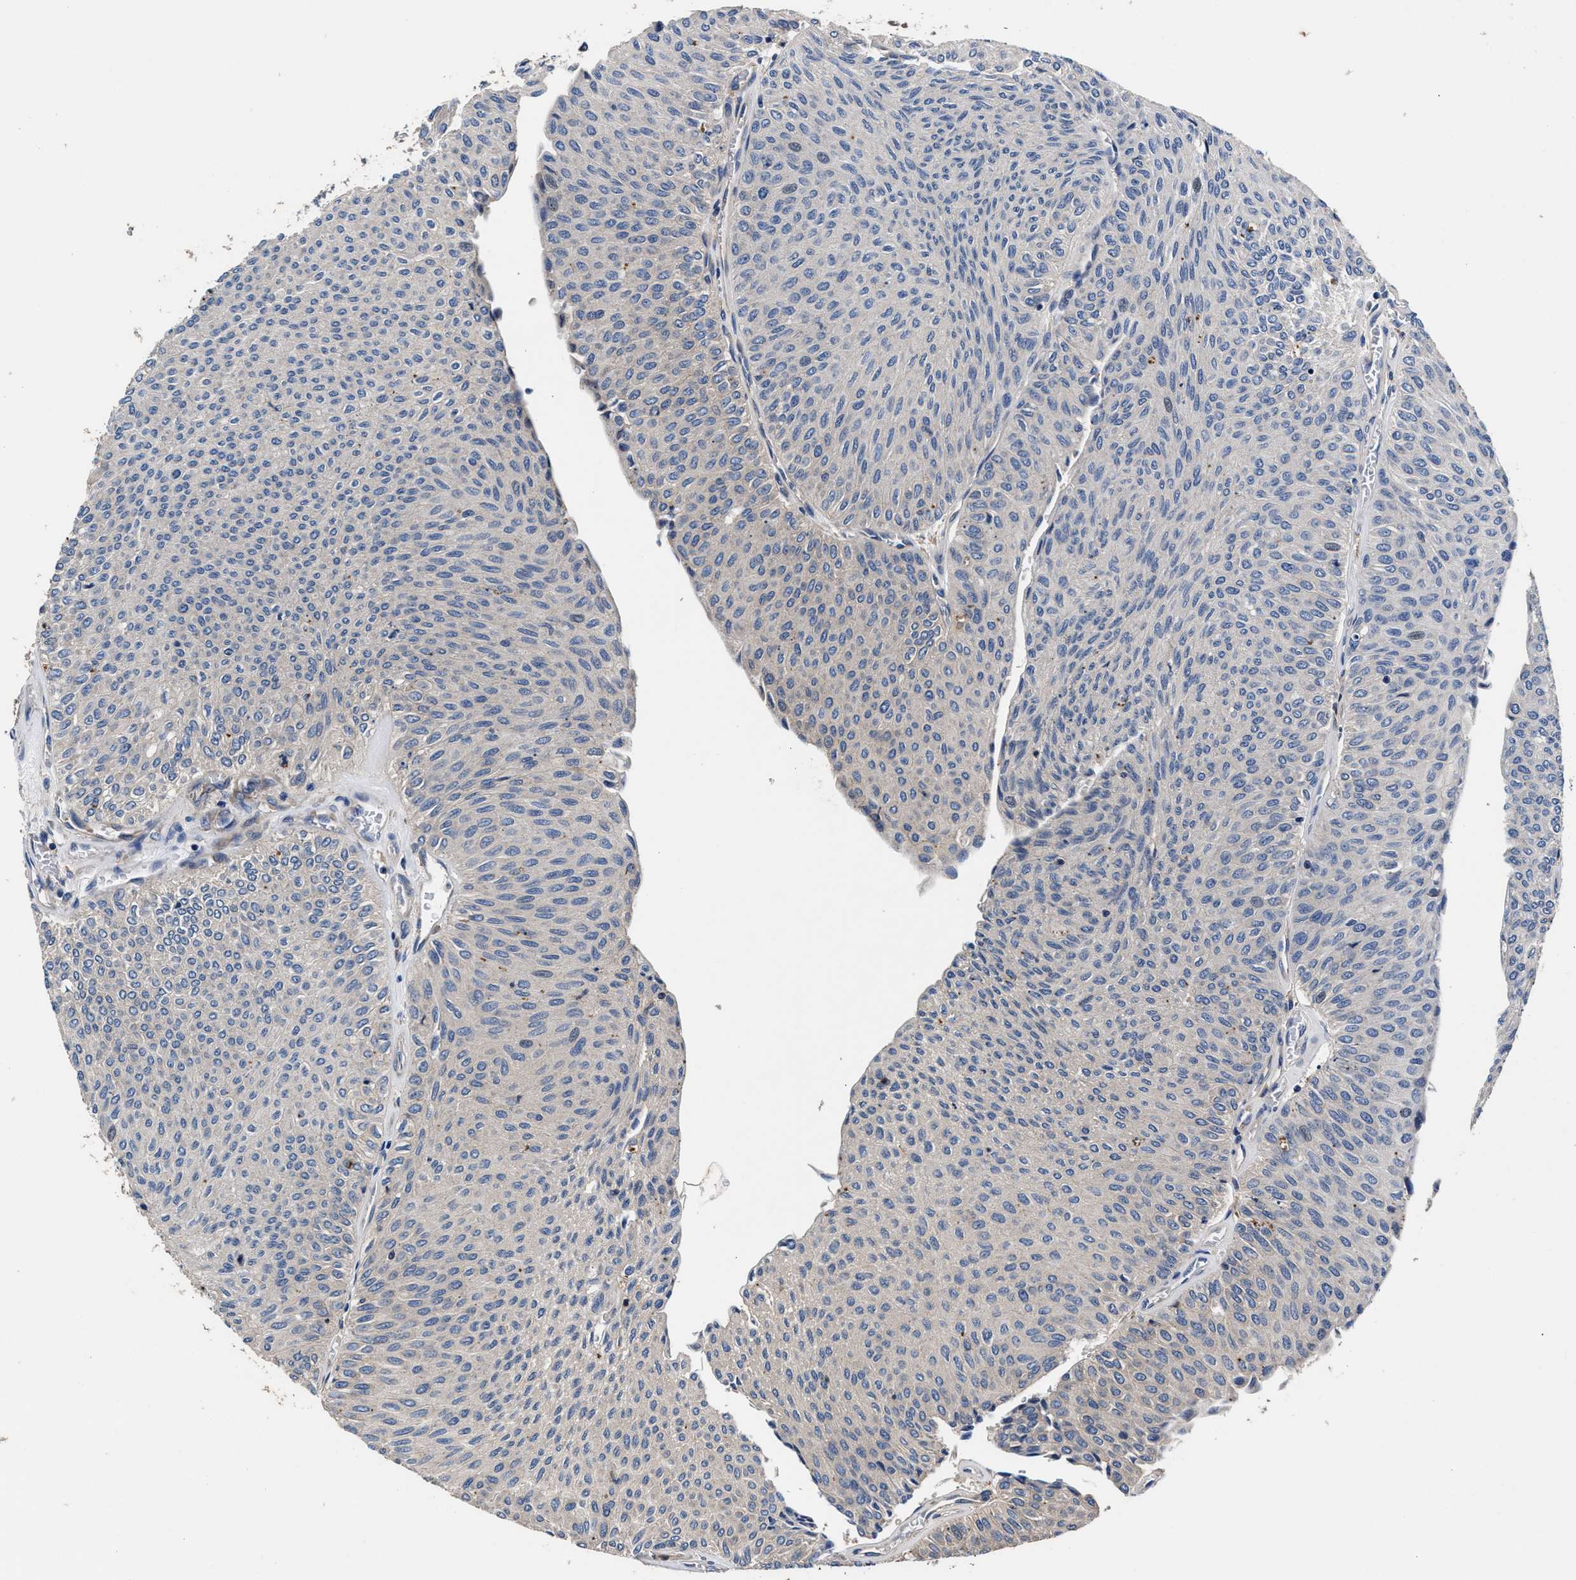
{"staining": {"intensity": "moderate", "quantity": "<25%", "location": "cytoplasmic/membranous"}, "tissue": "urothelial cancer", "cell_type": "Tumor cells", "image_type": "cancer", "snomed": [{"axis": "morphology", "description": "Urothelial carcinoma, Low grade"}, {"axis": "topography", "description": "Urinary bladder"}], "caption": "Tumor cells reveal low levels of moderate cytoplasmic/membranous positivity in approximately <25% of cells in human urothelial carcinoma (low-grade).", "gene": "SH3GL1", "patient": {"sex": "male", "age": 78}}